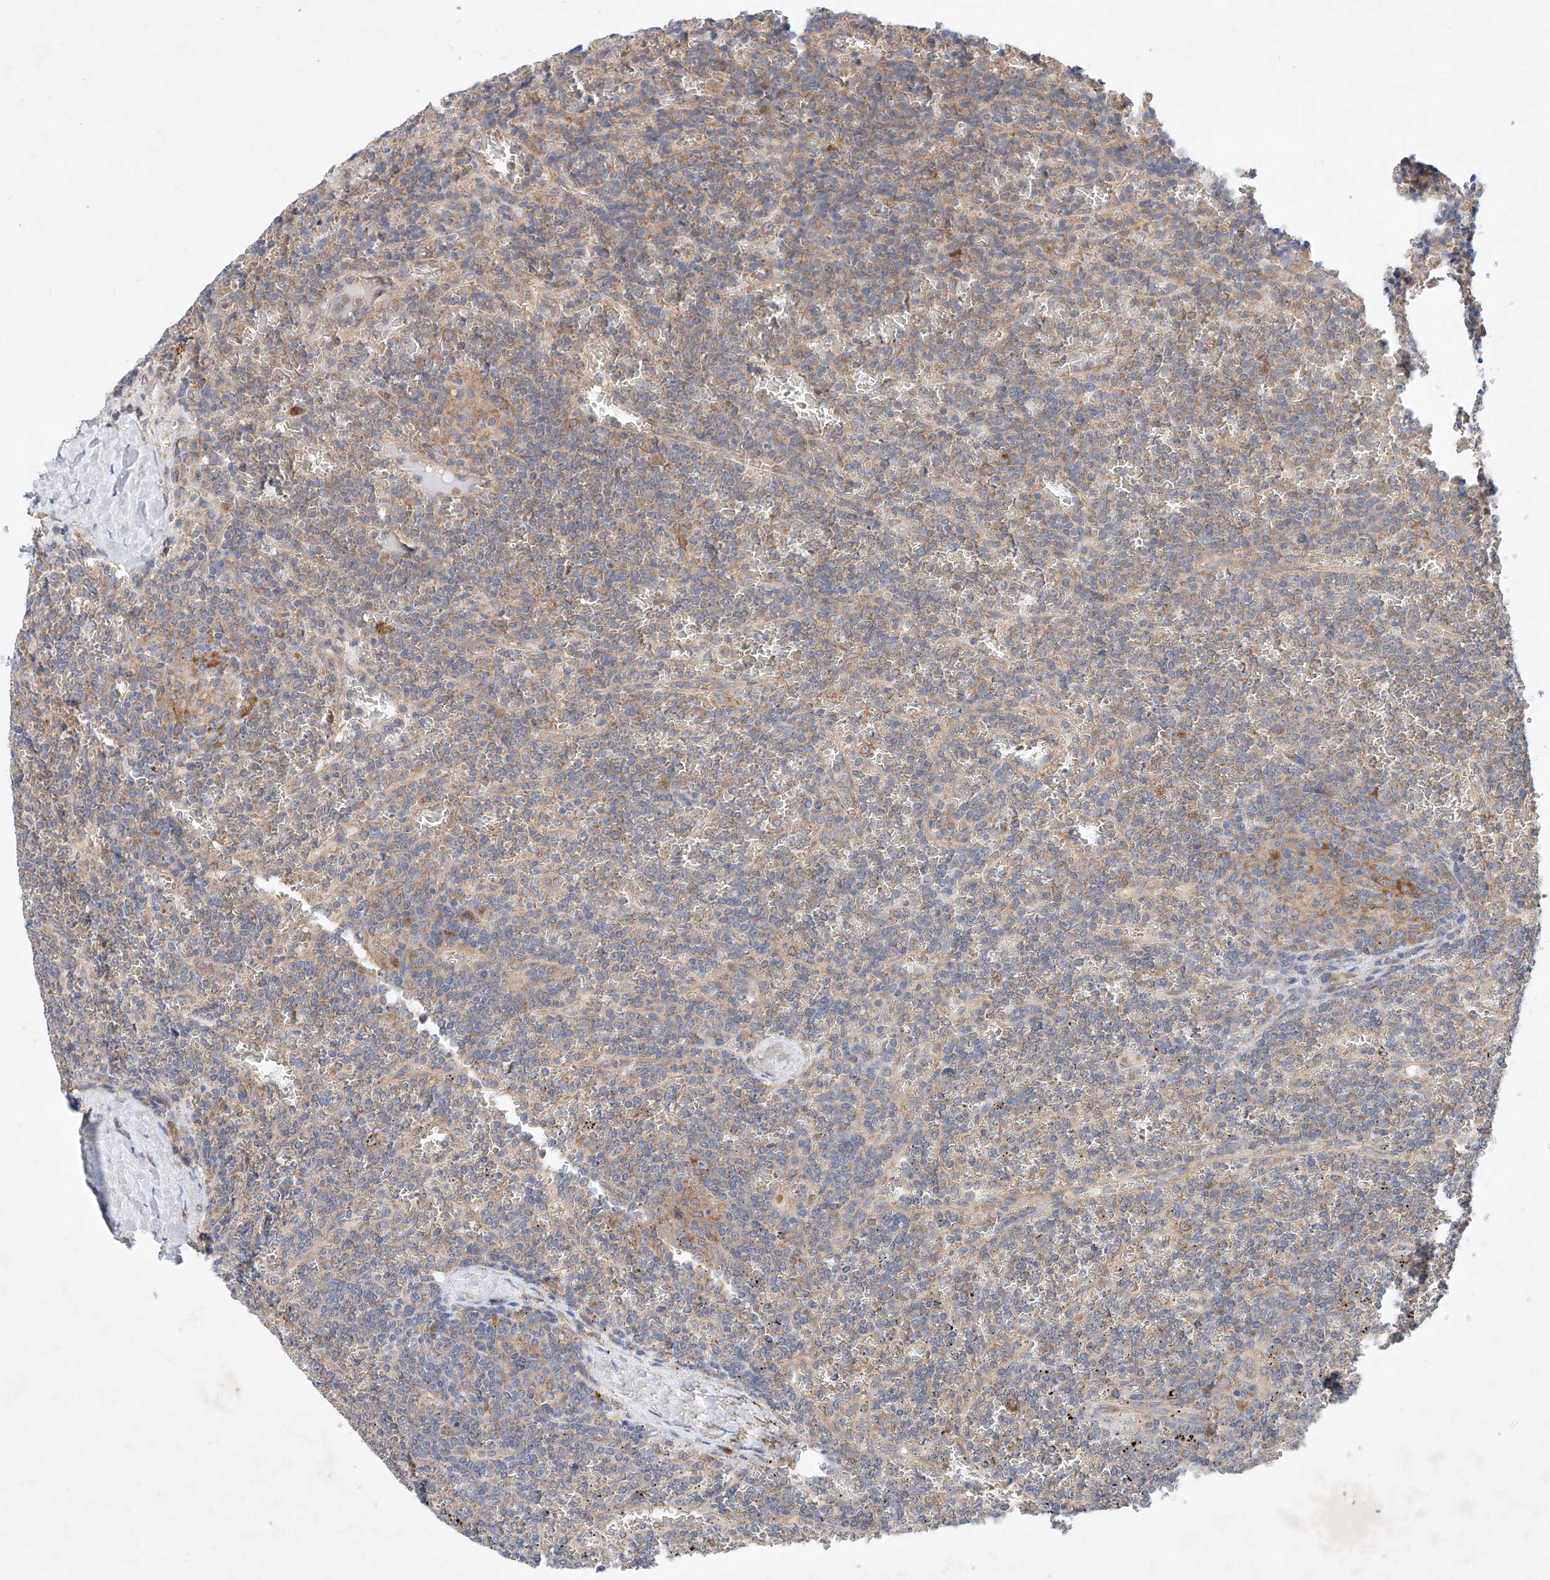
{"staining": {"intensity": "weak", "quantity": "<25%", "location": "cytoplasmic/membranous"}, "tissue": "lymphoma", "cell_type": "Tumor cells", "image_type": "cancer", "snomed": [{"axis": "morphology", "description": "Malignant lymphoma, non-Hodgkin's type, Low grade"}, {"axis": "topography", "description": "Spleen"}], "caption": "High power microscopy photomicrograph of an immunohistochemistry (IHC) photomicrograph of lymphoma, revealing no significant positivity in tumor cells. The staining is performed using DAB (3,3'-diaminobenzidine) brown chromogen with nuclei counter-stained in using hematoxylin.", "gene": "FASTK", "patient": {"sex": "female", "age": 19}}